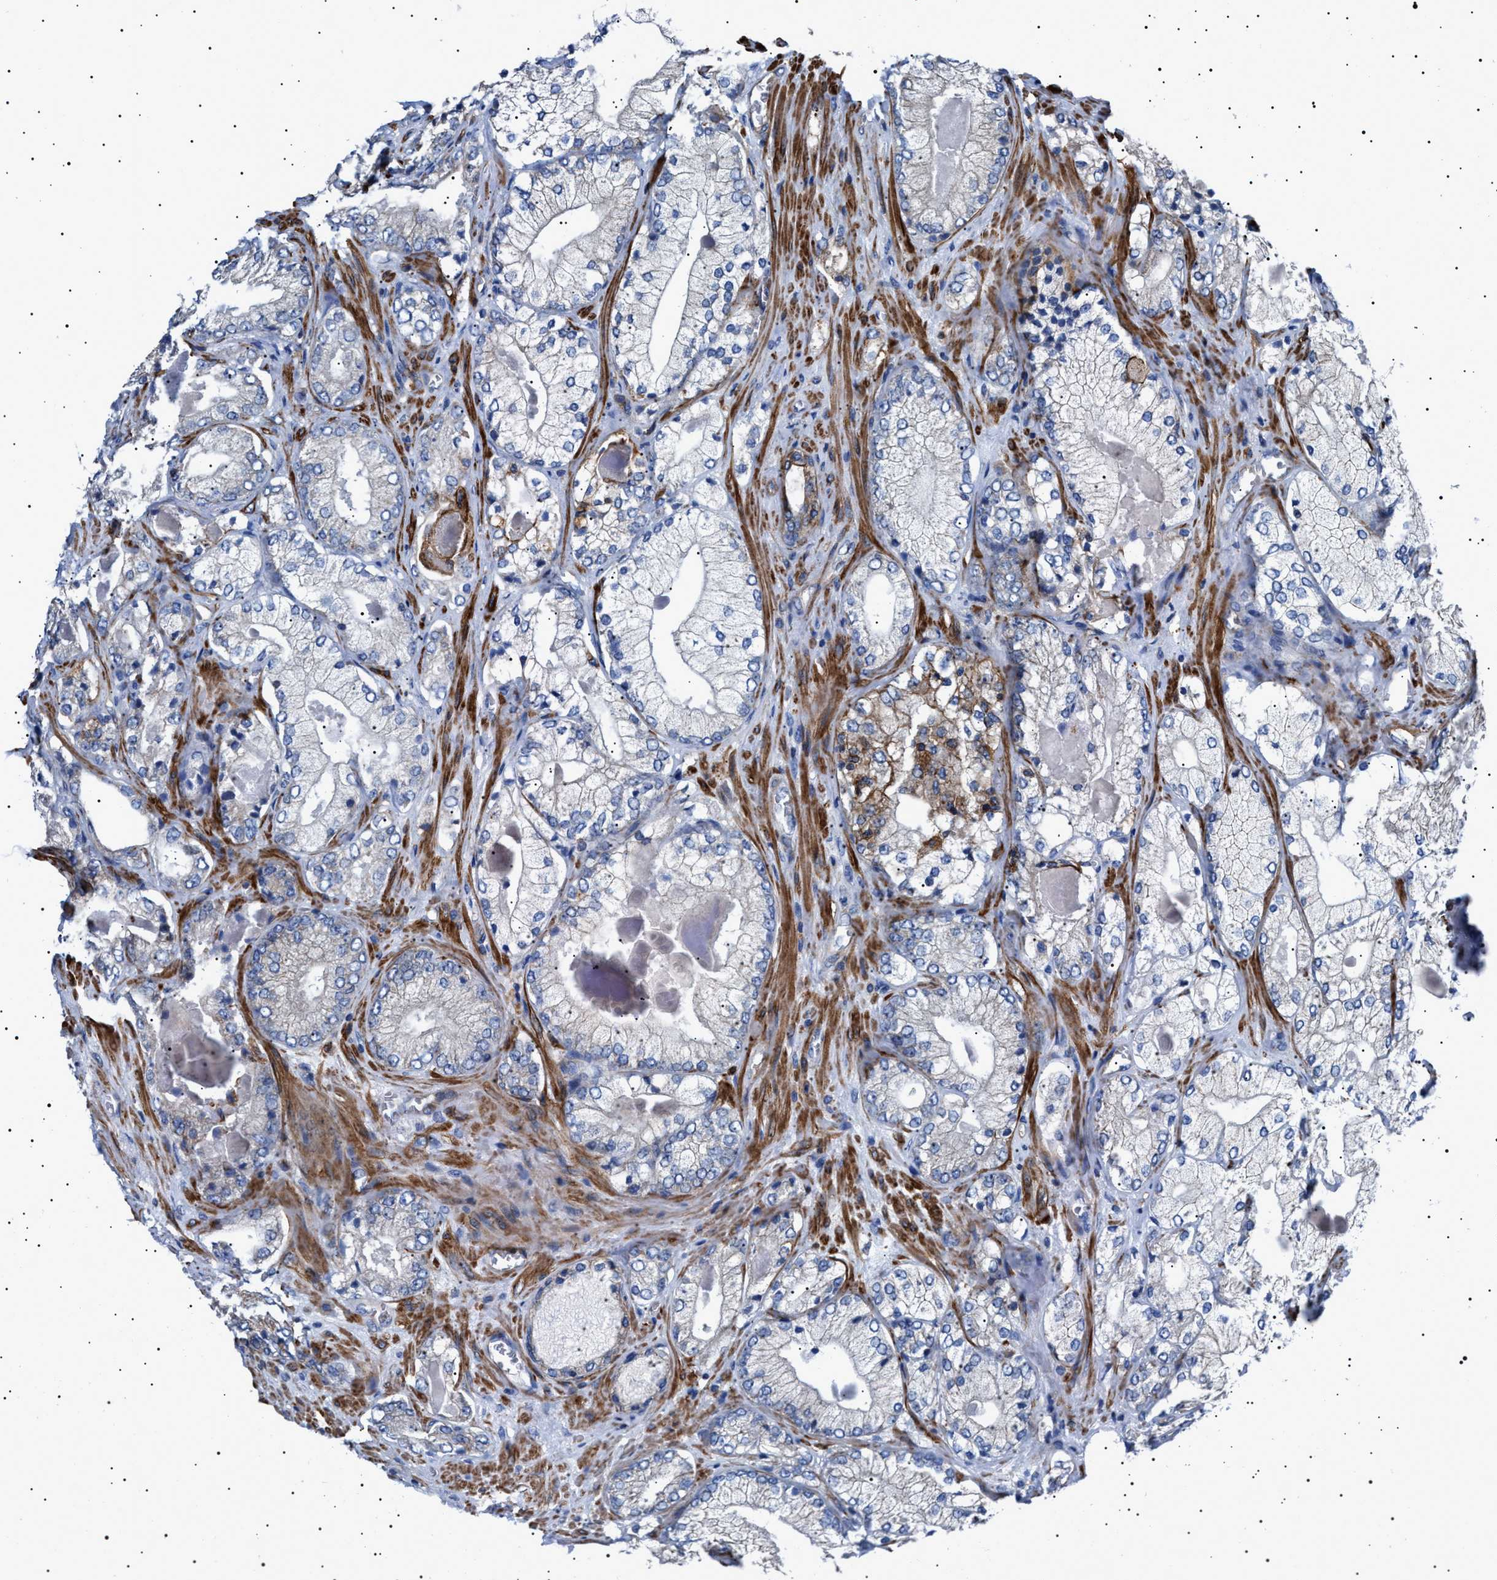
{"staining": {"intensity": "negative", "quantity": "none", "location": "none"}, "tissue": "prostate cancer", "cell_type": "Tumor cells", "image_type": "cancer", "snomed": [{"axis": "morphology", "description": "Adenocarcinoma, Low grade"}, {"axis": "topography", "description": "Prostate"}], "caption": "Tumor cells are negative for protein expression in human prostate cancer (adenocarcinoma (low-grade)).", "gene": "NEU1", "patient": {"sex": "male", "age": 65}}